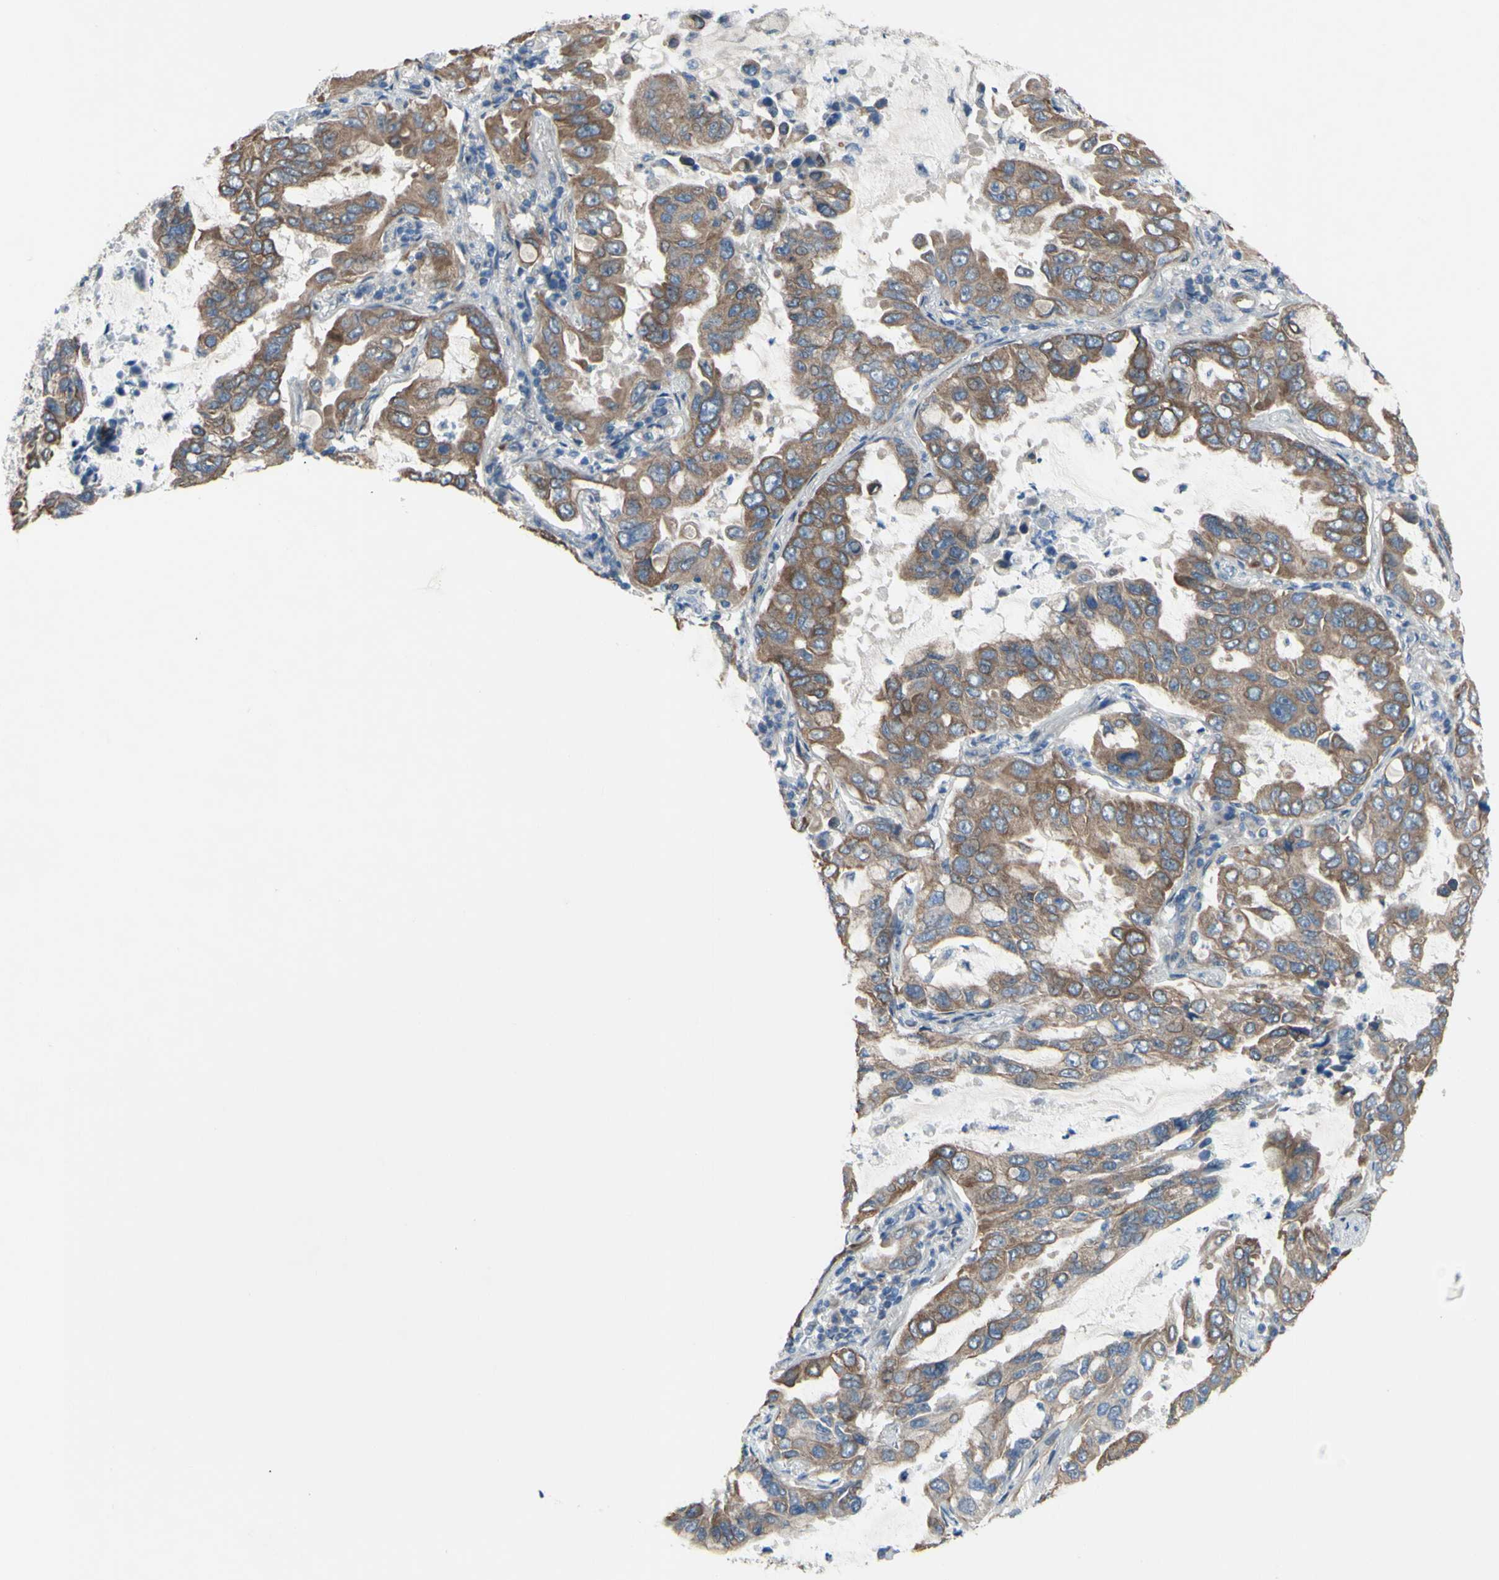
{"staining": {"intensity": "moderate", "quantity": ">75%", "location": "cytoplasmic/membranous"}, "tissue": "lung cancer", "cell_type": "Tumor cells", "image_type": "cancer", "snomed": [{"axis": "morphology", "description": "Adenocarcinoma, NOS"}, {"axis": "topography", "description": "Lung"}], "caption": "Human adenocarcinoma (lung) stained with a protein marker shows moderate staining in tumor cells.", "gene": "GRAMD2B", "patient": {"sex": "male", "age": 64}}